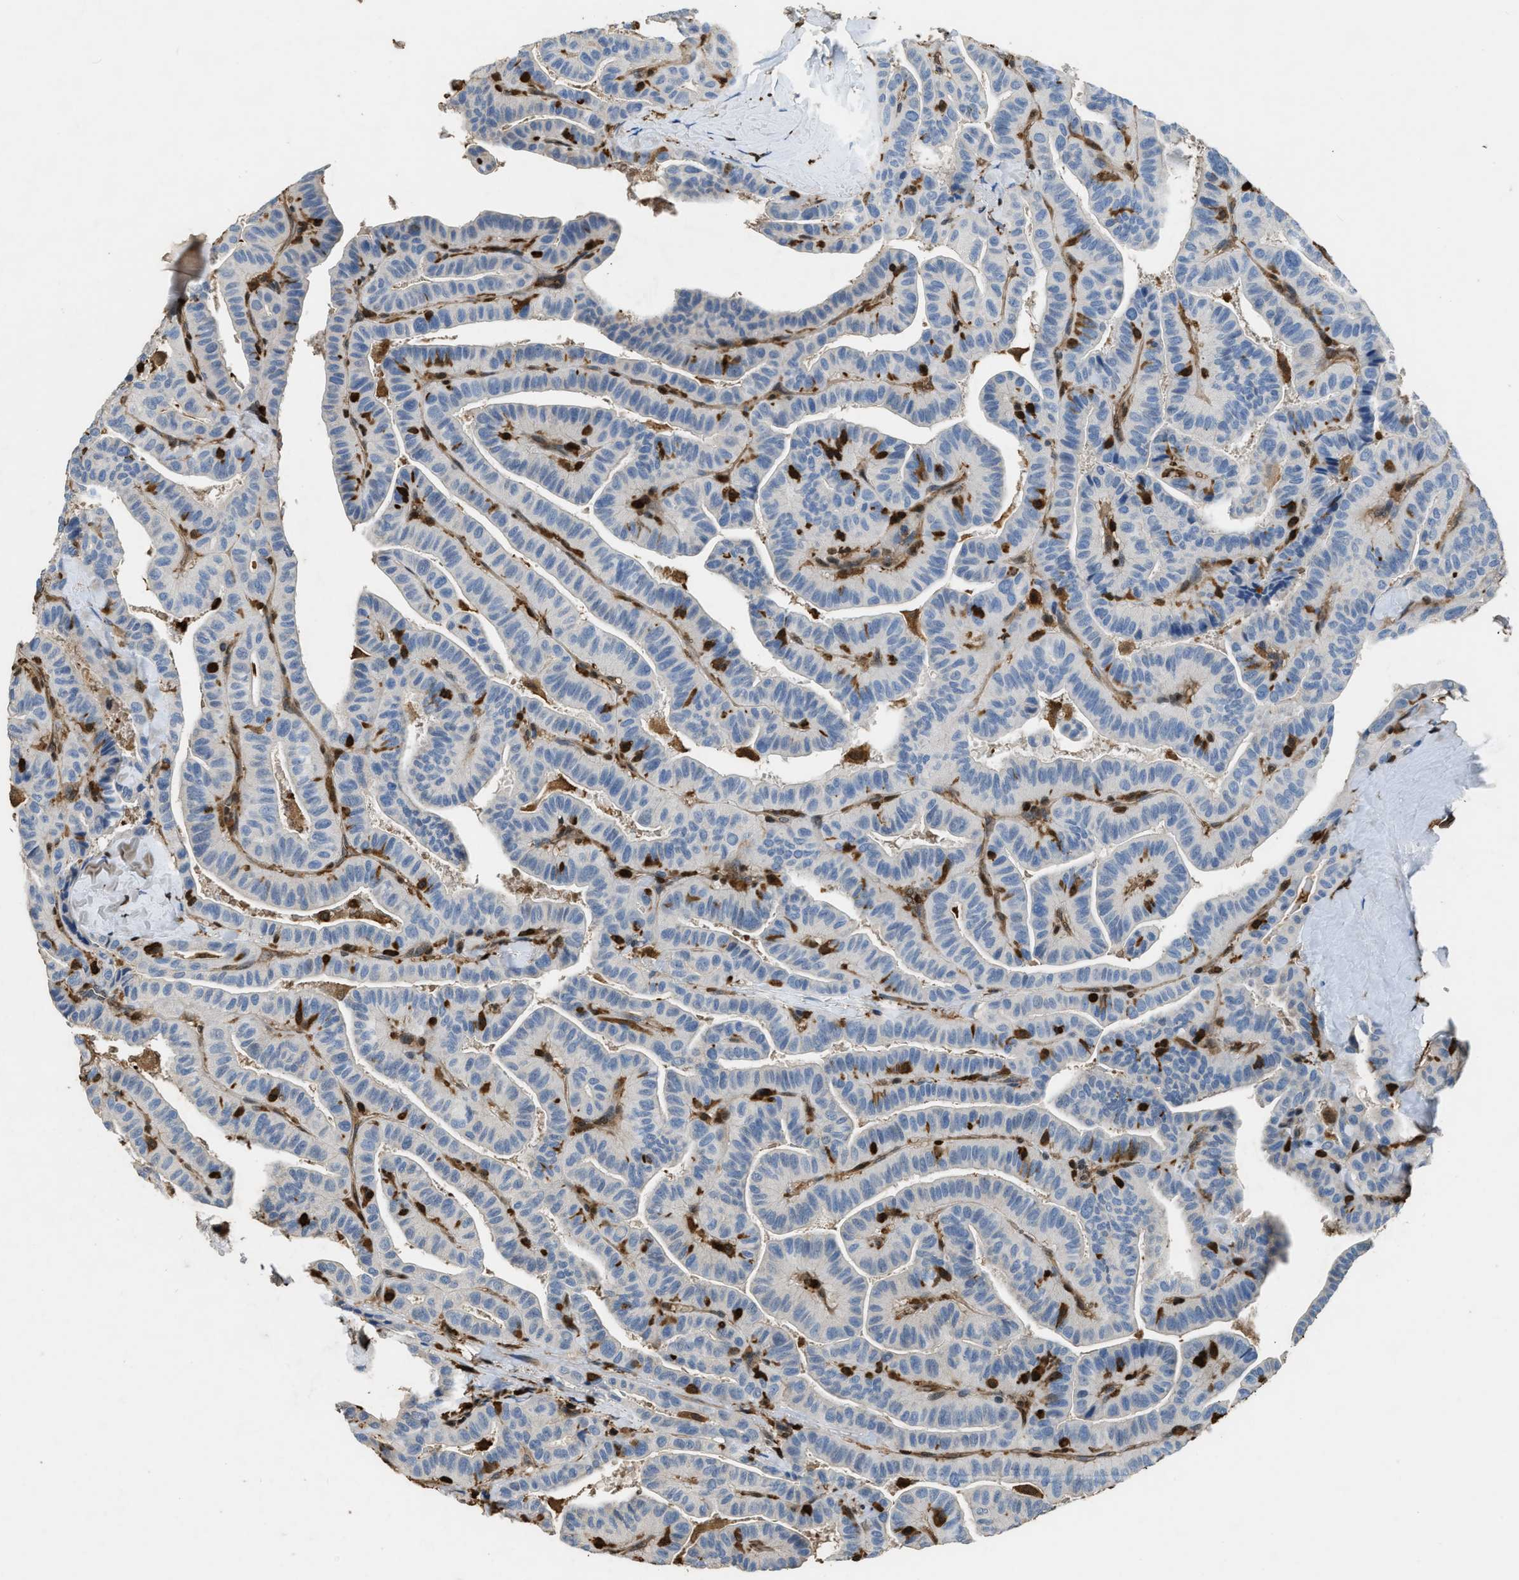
{"staining": {"intensity": "negative", "quantity": "none", "location": "none"}, "tissue": "thyroid cancer", "cell_type": "Tumor cells", "image_type": "cancer", "snomed": [{"axis": "morphology", "description": "Papillary adenocarcinoma, NOS"}, {"axis": "topography", "description": "Thyroid gland"}], "caption": "A histopathology image of human thyroid cancer (papillary adenocarcinoma) is negative for staining in tumor cells. The staining is performed using DAB (3,3'-diaminobenzidine) brown chromogen with nuclei counter-stained in using hematoxylin.", "gene": "ARHGDIB", "patient": {"sex": "male", "age": 77}}